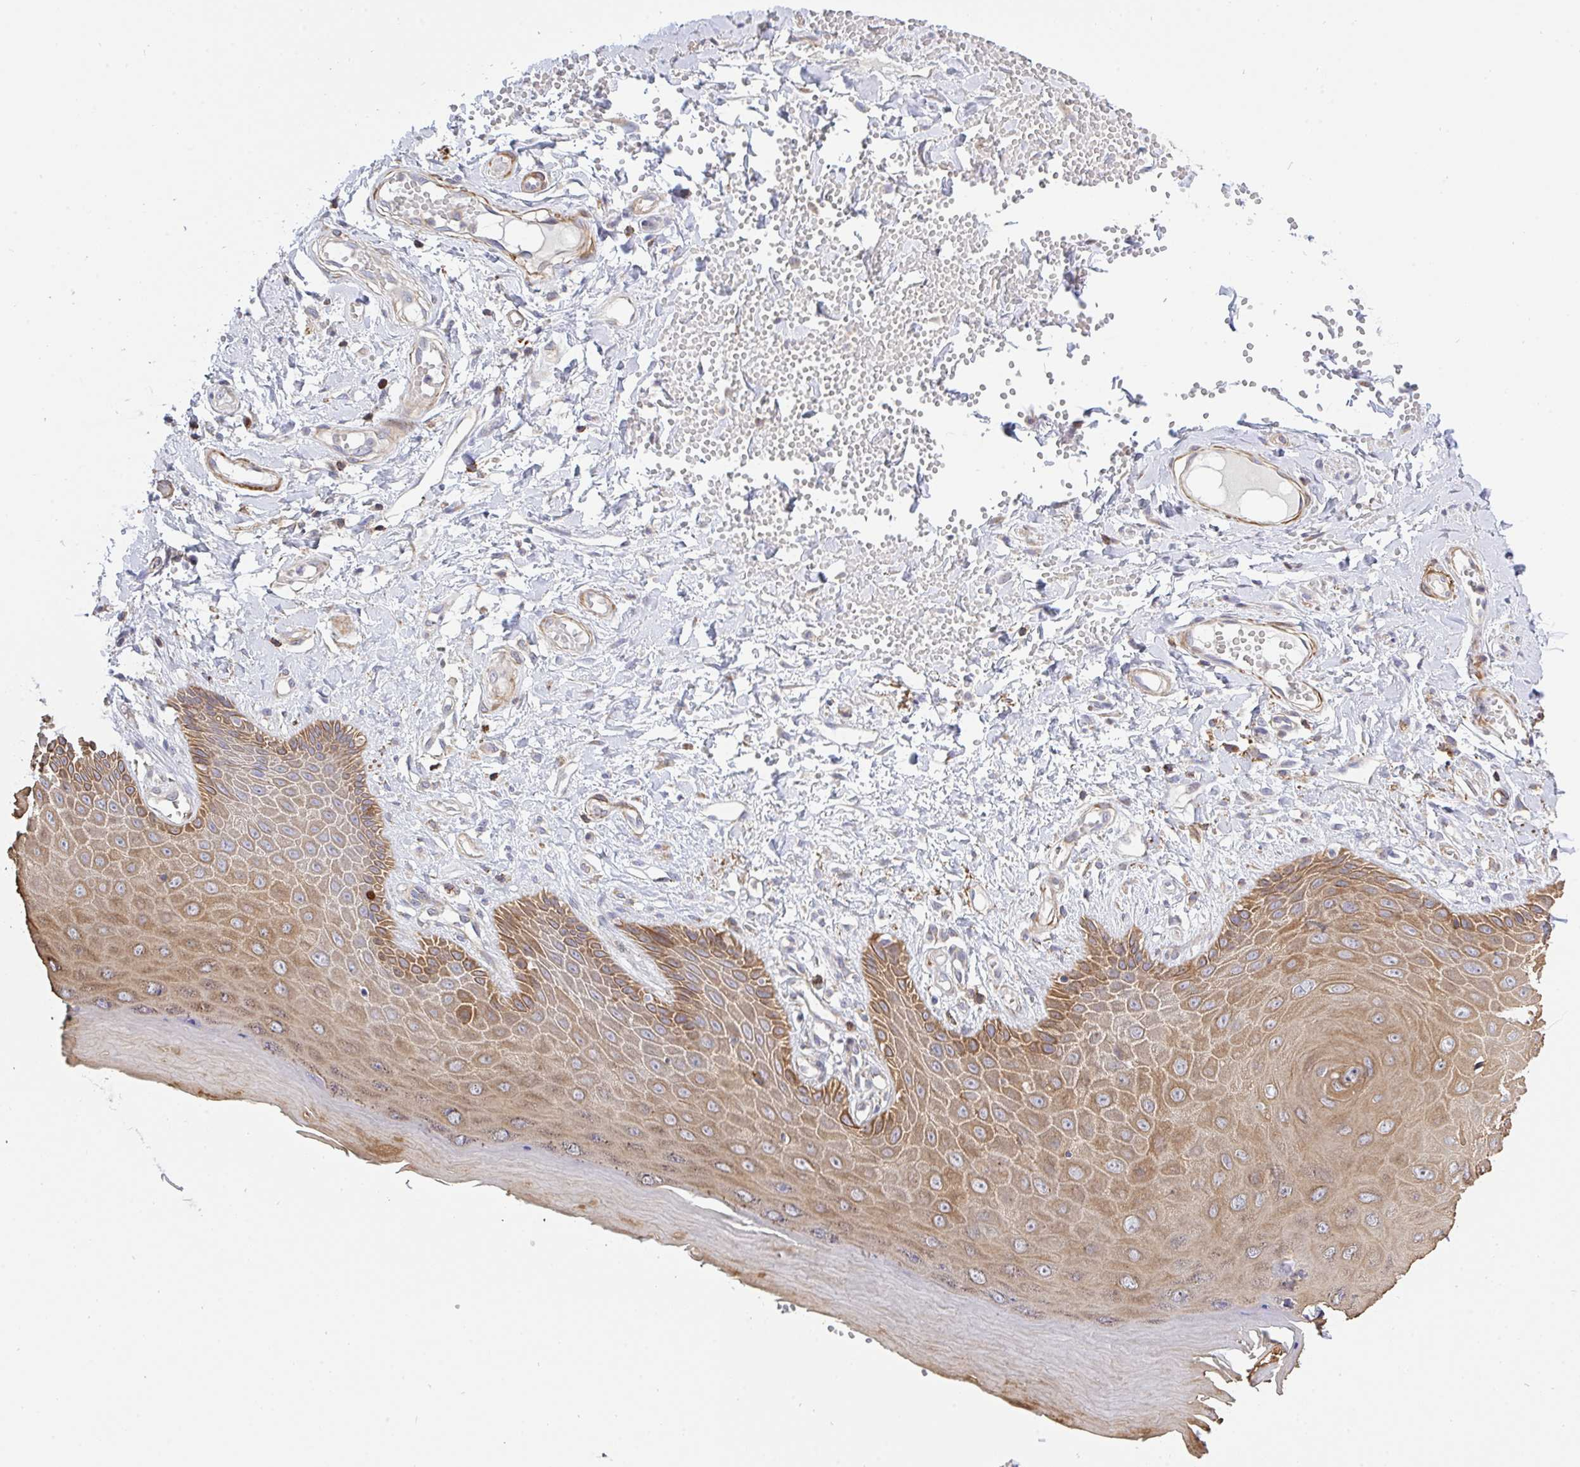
{"staining": {"intensity": "moderate", "quantity": ">75%", "location": "cytoplasmic/membranous"}, "tissue": "skin", "cell_type": "Epidermal cells", "image_type": "normal", "snomed": [{"axis": "morphology", "description": "Normal tissue, NOS"}, {"axis": "topography", "description": "Anal"}, {"axis": "topography", "description": "Peripheral nerve tissue"}], "caption": "Protein staining of benign skin displays moderate cytoplasmic/membranous staining in about >75% of epidermal cells. (Brightfield microscopy of DAB IHC at high magnification).", "gene": "FRMD3", "patient": {"sex": "male", "age": 78}}